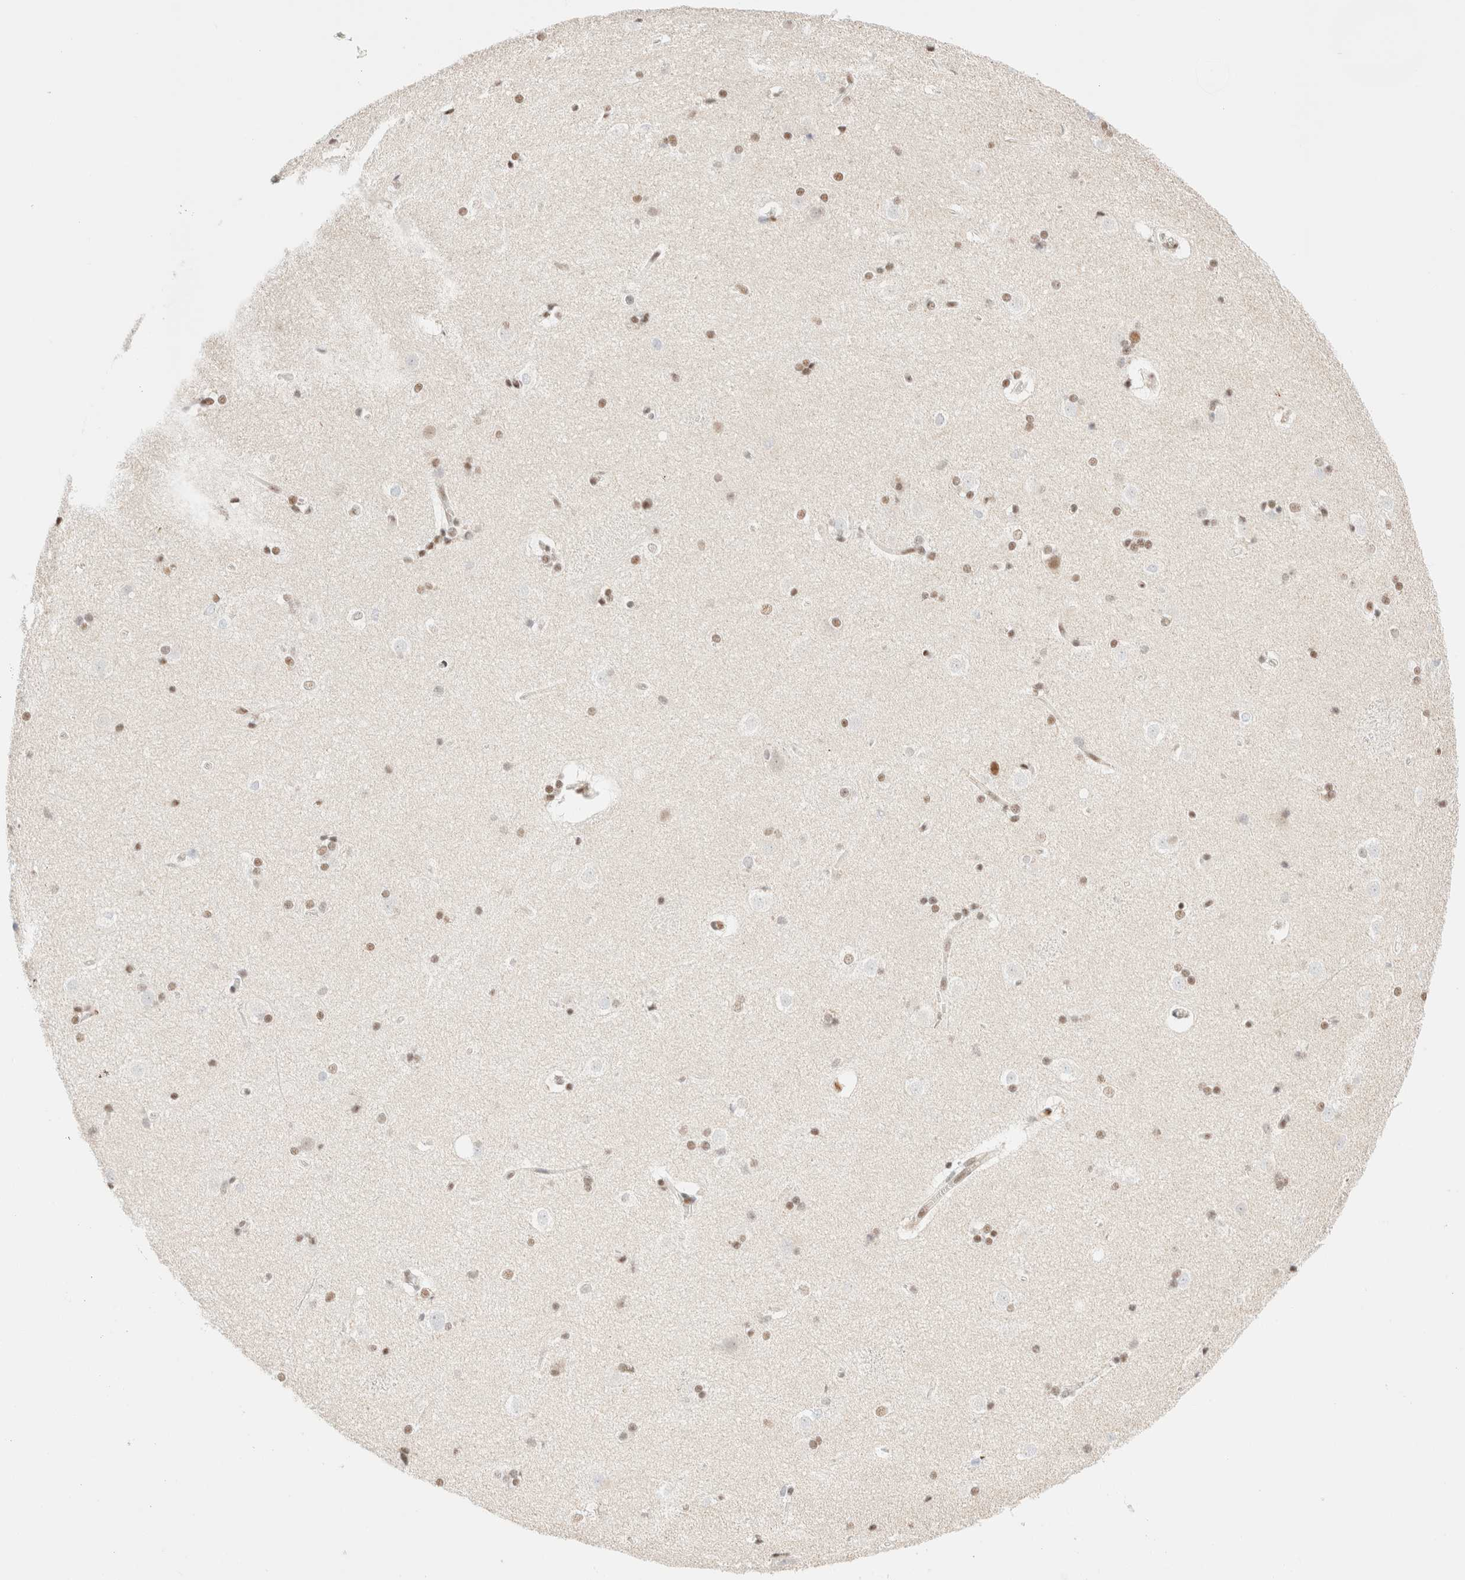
{"staining": {"intensity": "strong", "quantity": "25%-75%", "location": "nuclear"}, "tissue": "caudate", "cell_type": "Glial cells", "image_type": "normal", "snomed": [{"axis": "morphology", "description": "Normal tissue, NOS"}, {"axis": "topography", "description": "Lateral ventricle wall"}], "caption": "The histopathology image demonstrates staining of benign caudate, revealing strong nuclear protein staining (brown color) within glial cells.", "gene": "CIC", "patient": {"sex": "female", "age": 19}}